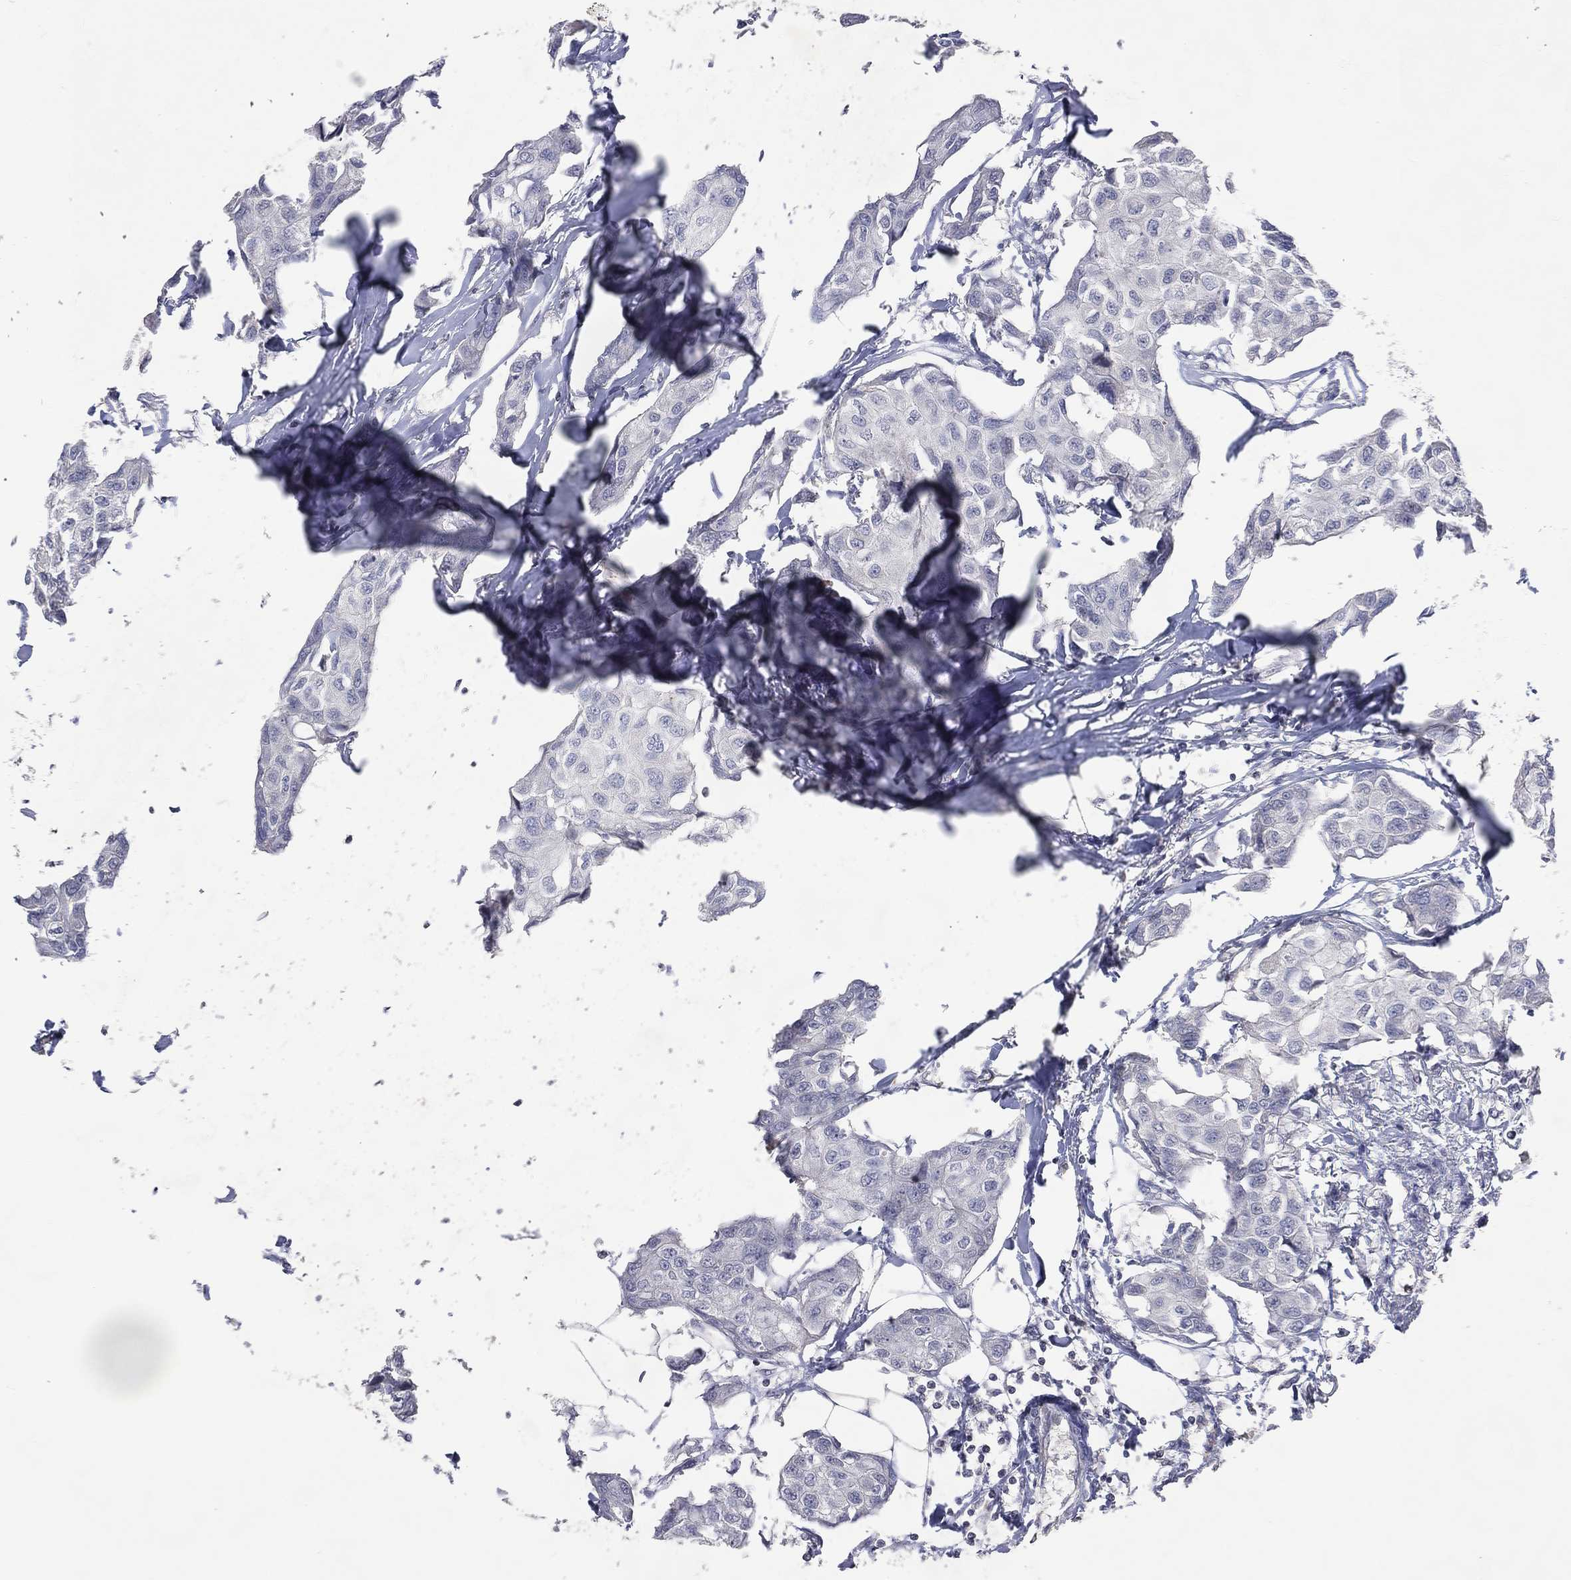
{"staining": {"intensity": "negative", "quantity": "none", "location": "none"}, "tissue": "breast cancer", "cell_type": "Tumor cells", "image_type": "cancer", "snomed": [{"axis": "morphology", "description": "Duct carcinoma"}, {"axis": "topography", "description": "Breast"}], "caption": "Immunohistochemistry (IHC) micrograph of breast cancer (invasive ductal carcinoma) stained for a protein (brown), which exhibits no positivity in tumor cells. The staining is performed using DAB (3,3'-diaminobenzidine) brown chromogen with nuclei counter-stained in using hematoxylin.", "gene": "DNAH7", "patient": {"sex": "female", "age": 80}}